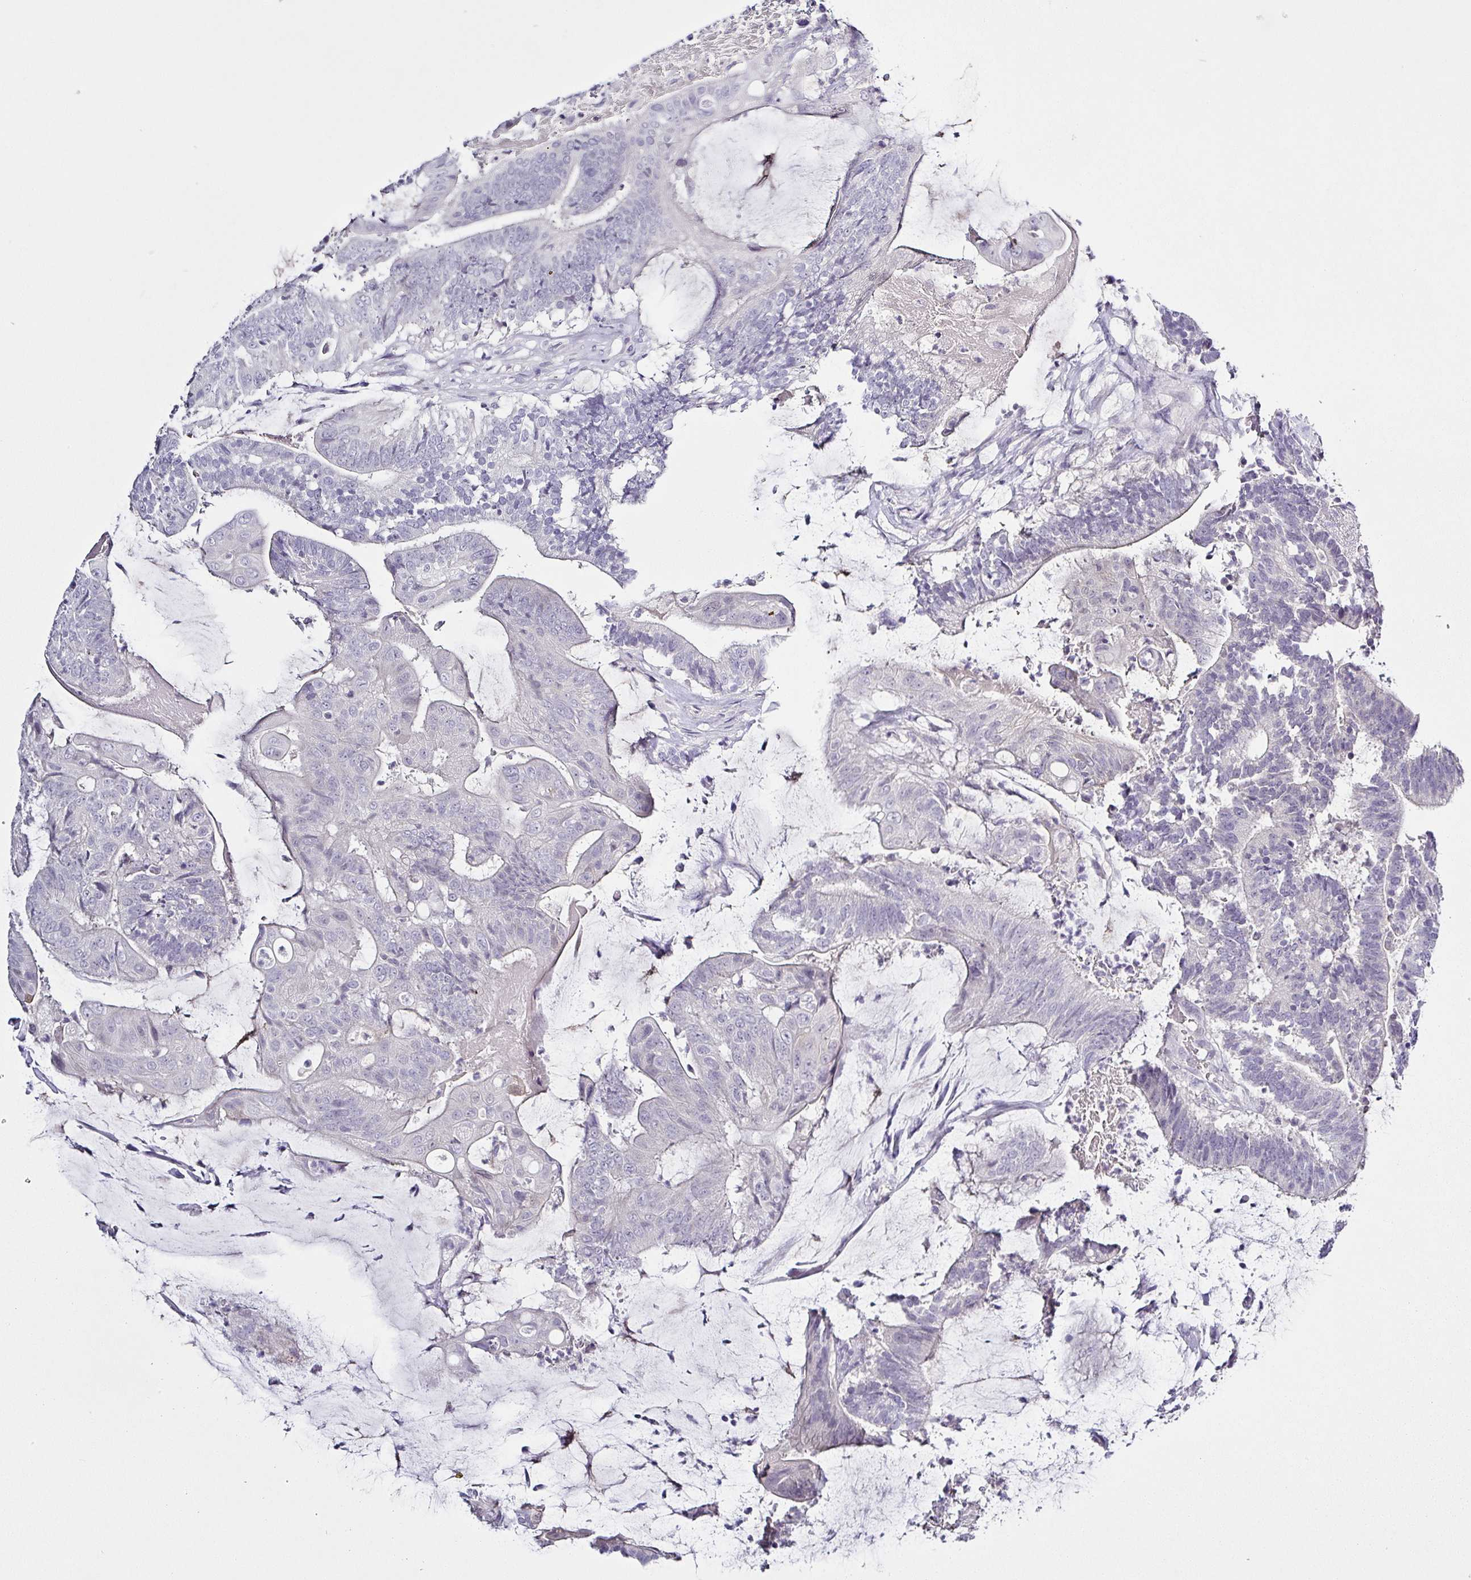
{"staining": {"intensity": "negative", "quantity": "none", "location": "none"}, "tissue": "colorectal cancer", "cell_type": "Tumor cells", "image_type": "cancer", "snomed": [{"axis": "morphology", "description": "Adenocarcinoma, NOS"}, {"axis": "topography", "description": "Colon"}], "caption": "Immunohistochemistry (IHC) of human colorectal cancer displays no positivity in tumor cells.", "gene": "SERPINB3", "patient": {"sex": "female", "age": 43}}